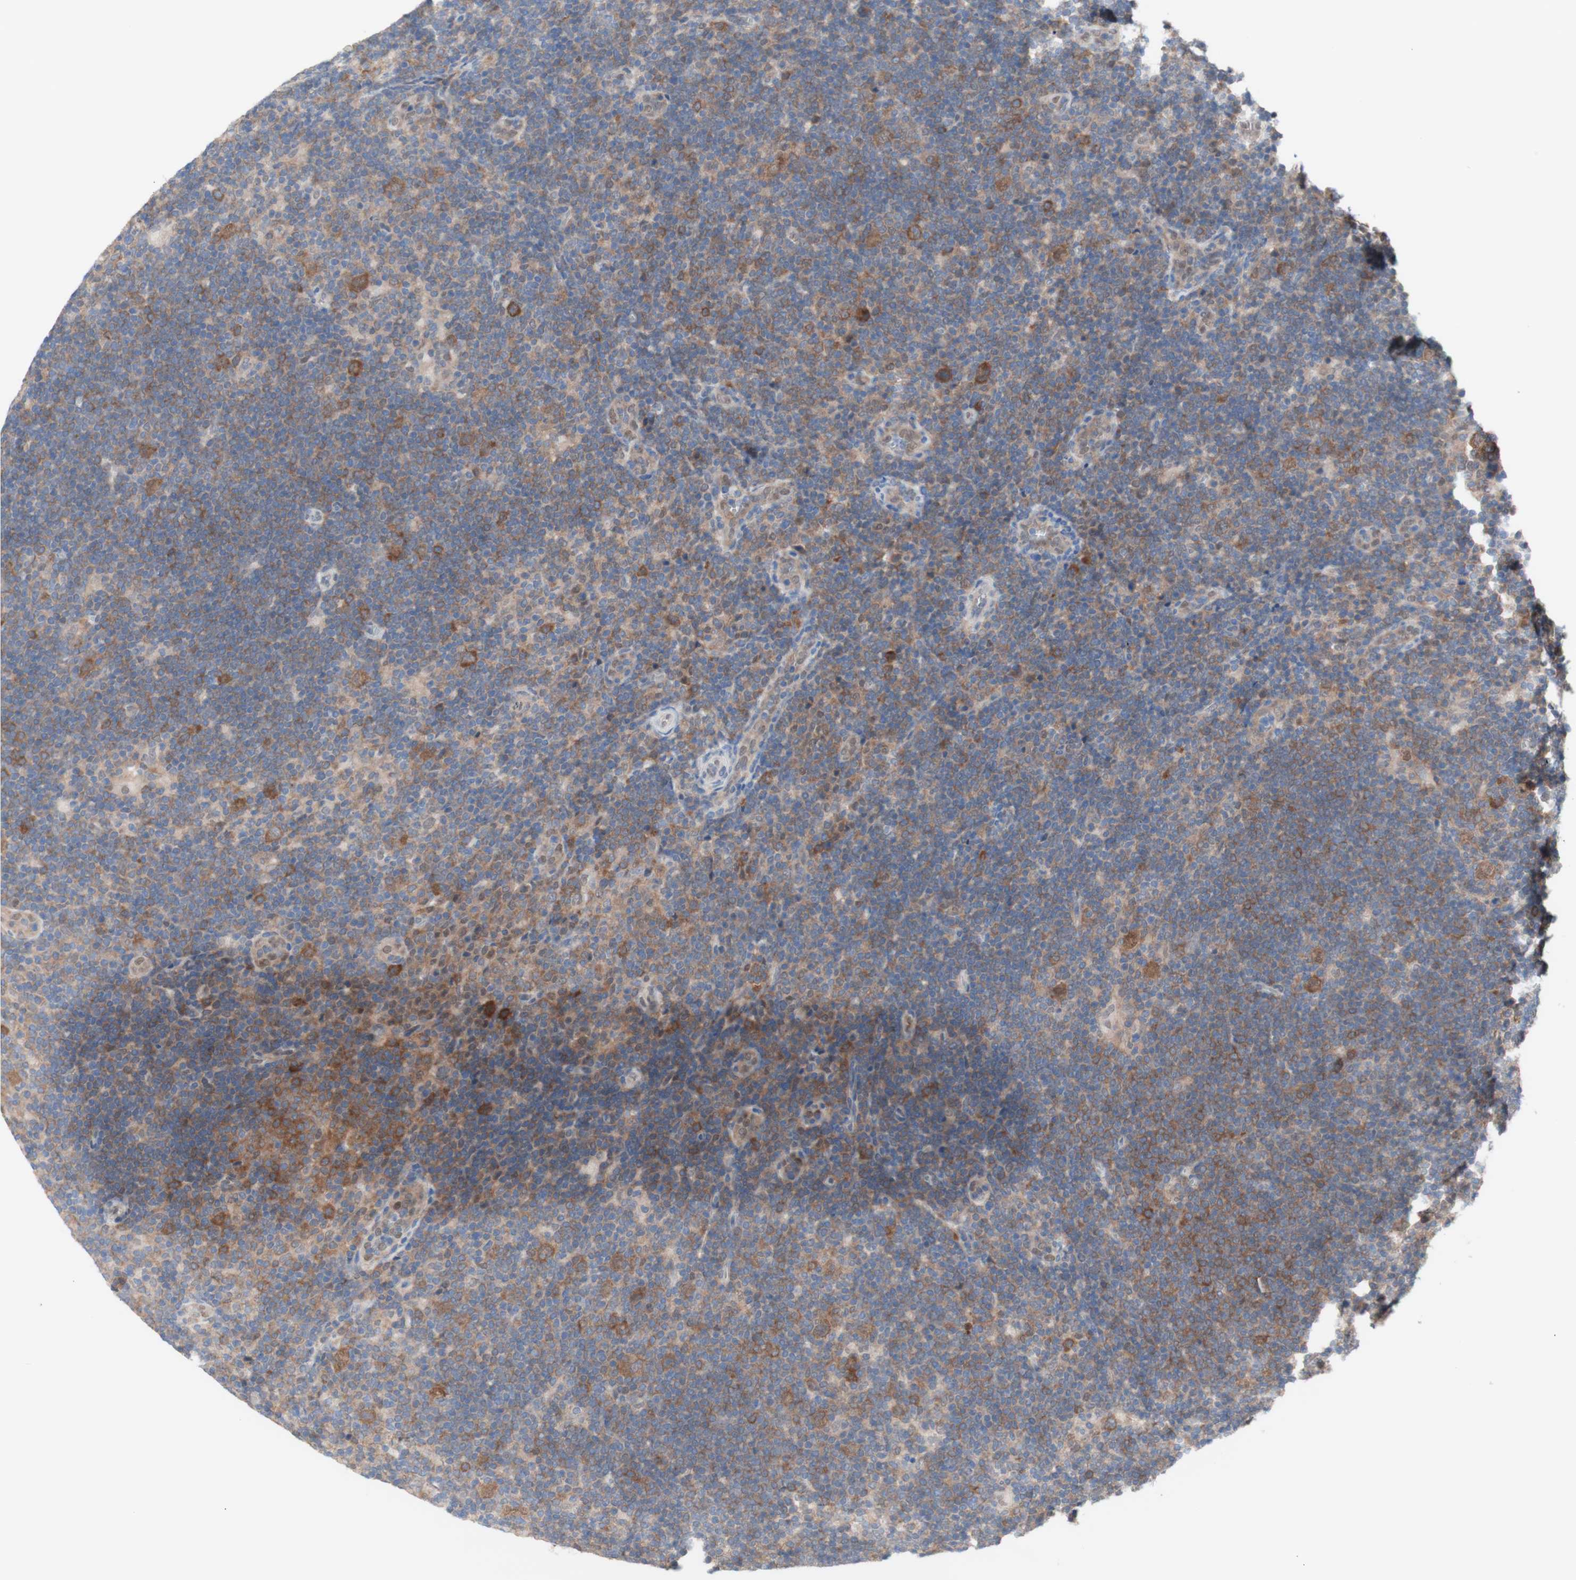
{"staining": {"intensity": "moderate", "quantity": ">75%", "location": "cytoplasmic/membranous"}, "tissue": "lymphoma", "cell_type": "Tumor cells", "image_type": "cancer", "snomed": [{"axis": "morphology", "description": "Hodgkin's disease, NOS"}, {"axis": "topography", "description": "Lymph node"}], "caption": "This image reveals immunohistochemistry staining of human Hodgkin's disease, with medium moderate cytoplasmic/membranous expression in about >75% of tumor cells.", "gene": "PRMT5", "patient": {"sex": "female", "age": 57}}